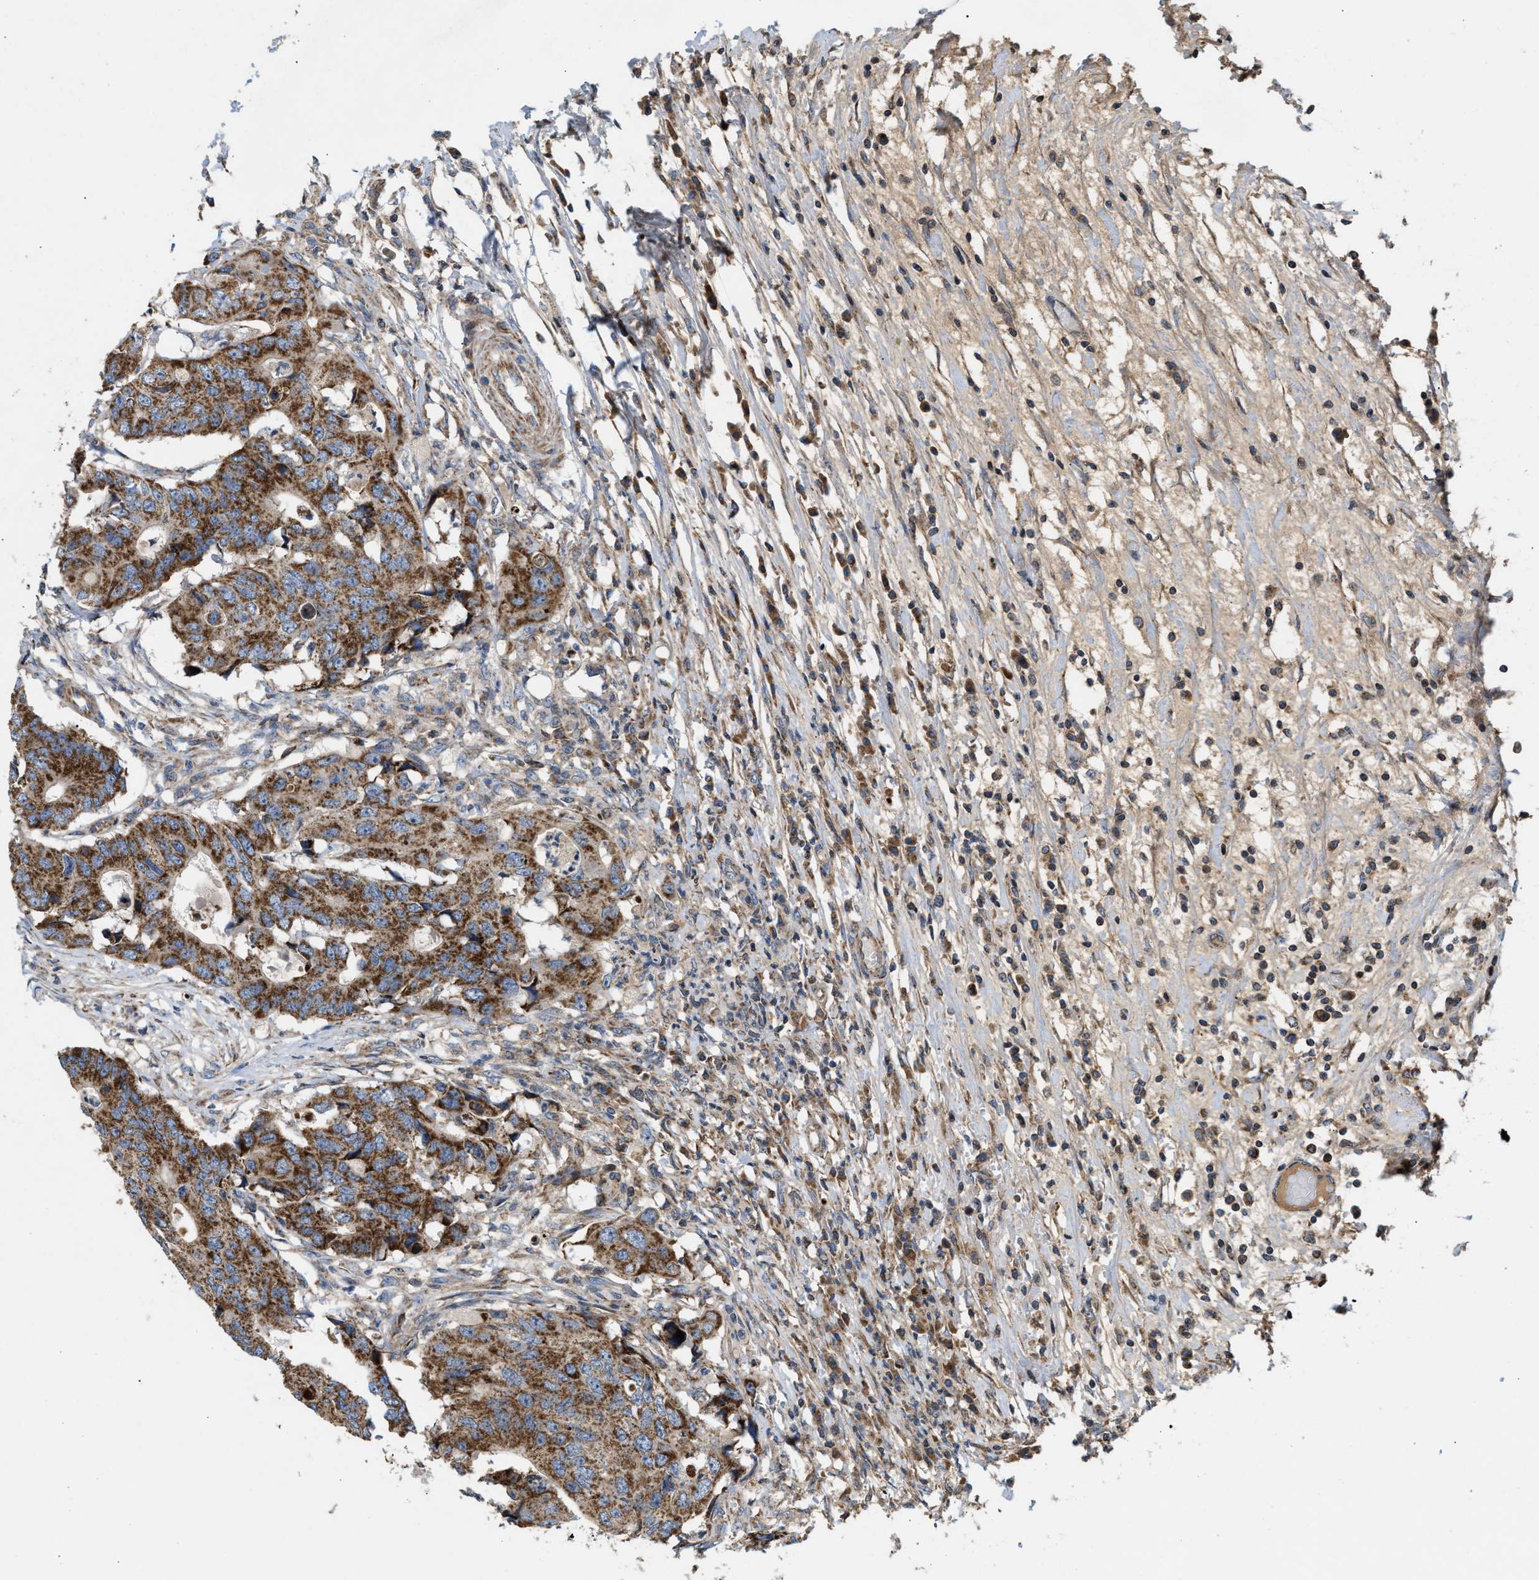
{"staining": {"intensity": "strong", "quantity": ">75%", "location": "cytoplasmic/membranous"}, "tissue": "colorectal cancer", "cell_type": "Tumor cells", "image_type": "cancer", "snomed": [{"axis": "morphology", "description": "Adenocarcinoma, NOS"}, {"axis": "topography", "description": "Colon"}], "caption": "Immunohistochemistry (IHC) micrograph of neoplastic tissue: colorectal cancer stained using immunohistochemistry reveals high levels of strong protein expression localized specifically in the cytoplasmic/membranous of tumor cells, appearing as a cytoplasmic/membranous brown color.", "gene": "TACO1", "patient": {"sex": "male", "age": 71}}